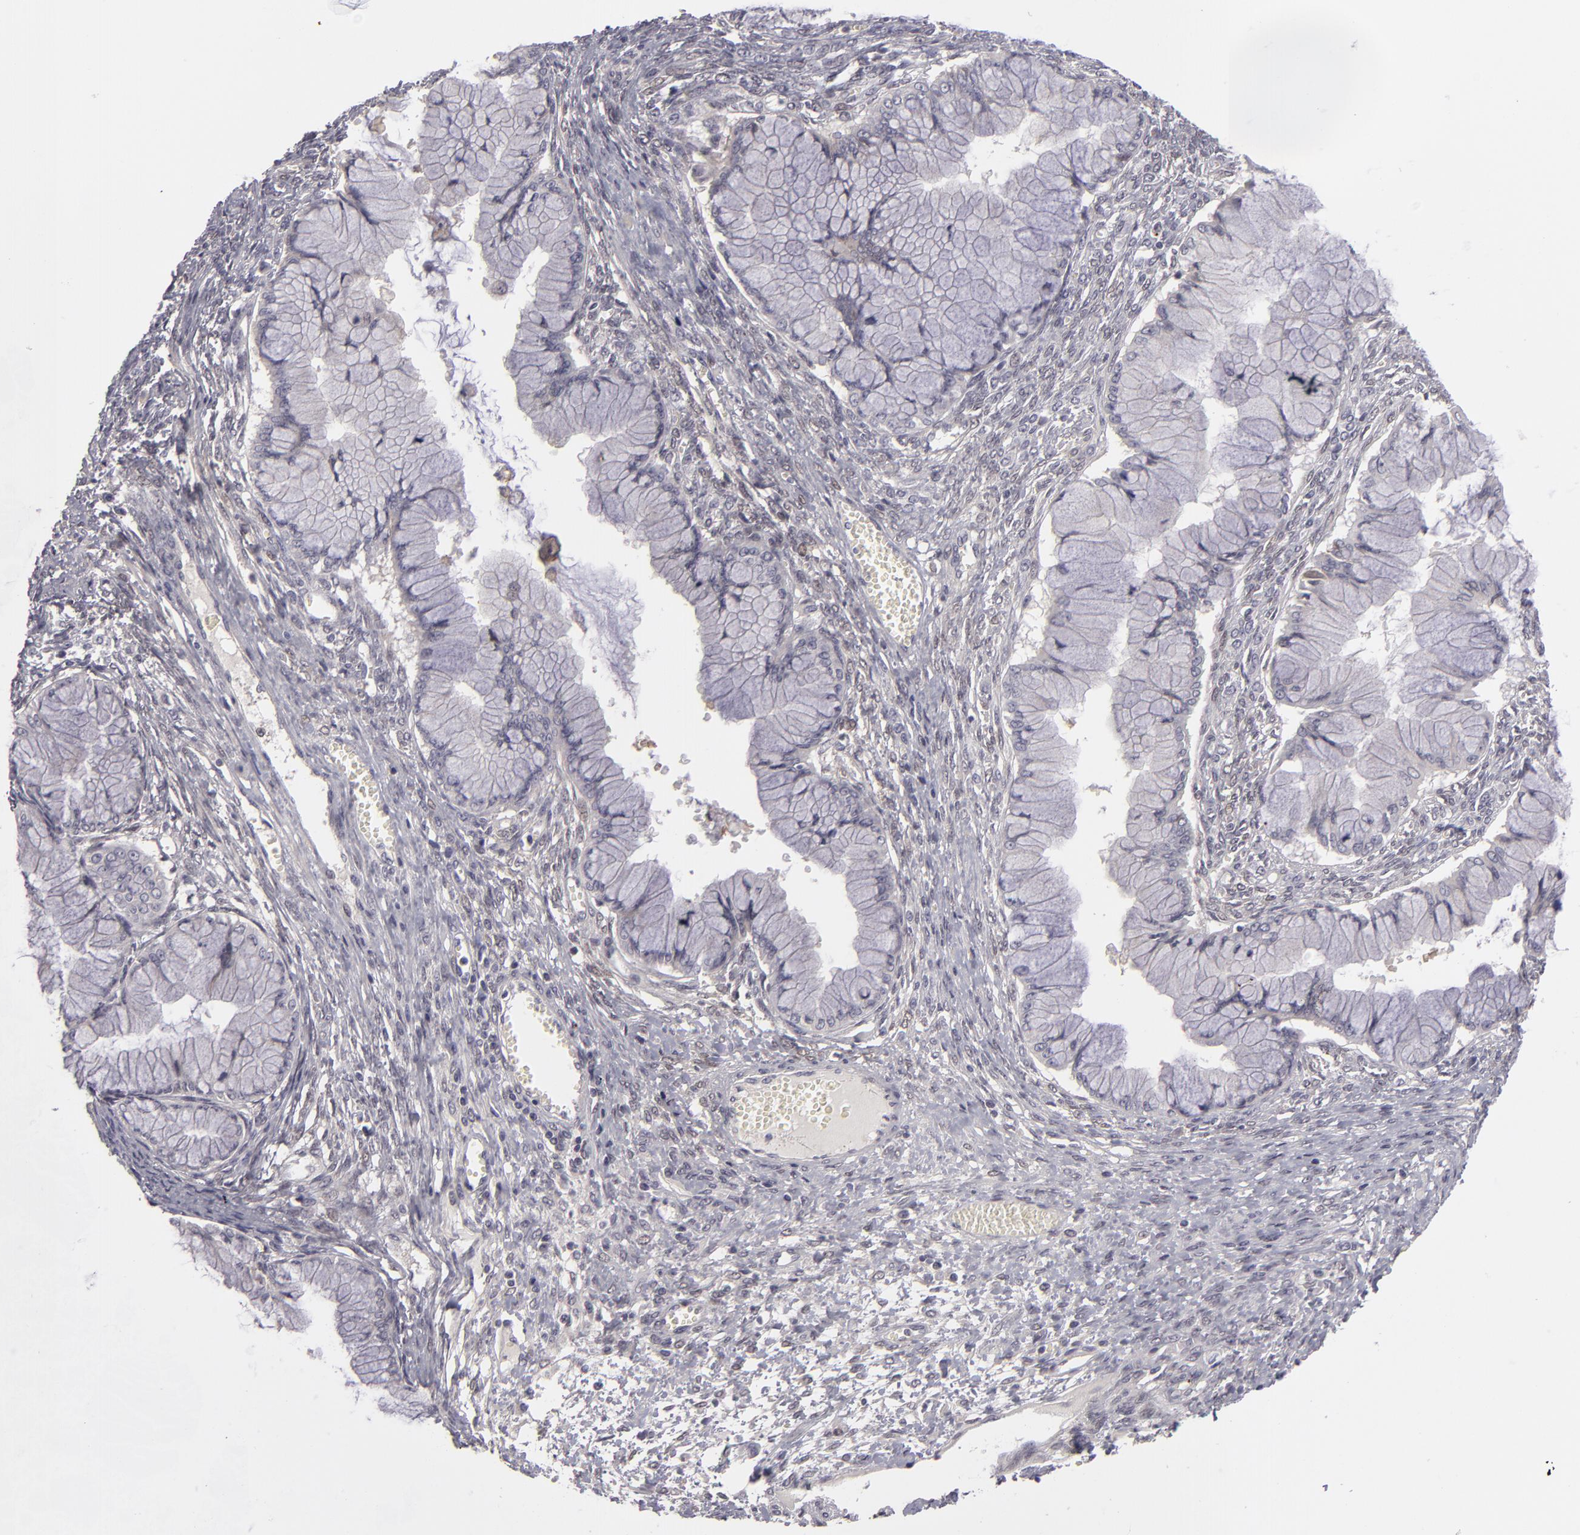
{"staining": {"intensity": "negative", "quantity": "none", "location": "none"}, "tissue": "ovarian cancer", "cell_type": "Tumor cells", "image_type": "cancer", "snomed": [{"axis": "morphology", "description": "Cystadenocarcinoma, mucinous, NOS"}, {"axis": "topography", "description": "Ovary"}], "caption": "Immunohistochemical staining of human ovarian cancer demonstrates no significant positivity in tumor cells. The staining is performed using DAB brown chromogen with nuclei counter-stained in using hematoxylin.", "gene": "EFS", "patient": {"sex": "female", "age": 63}}